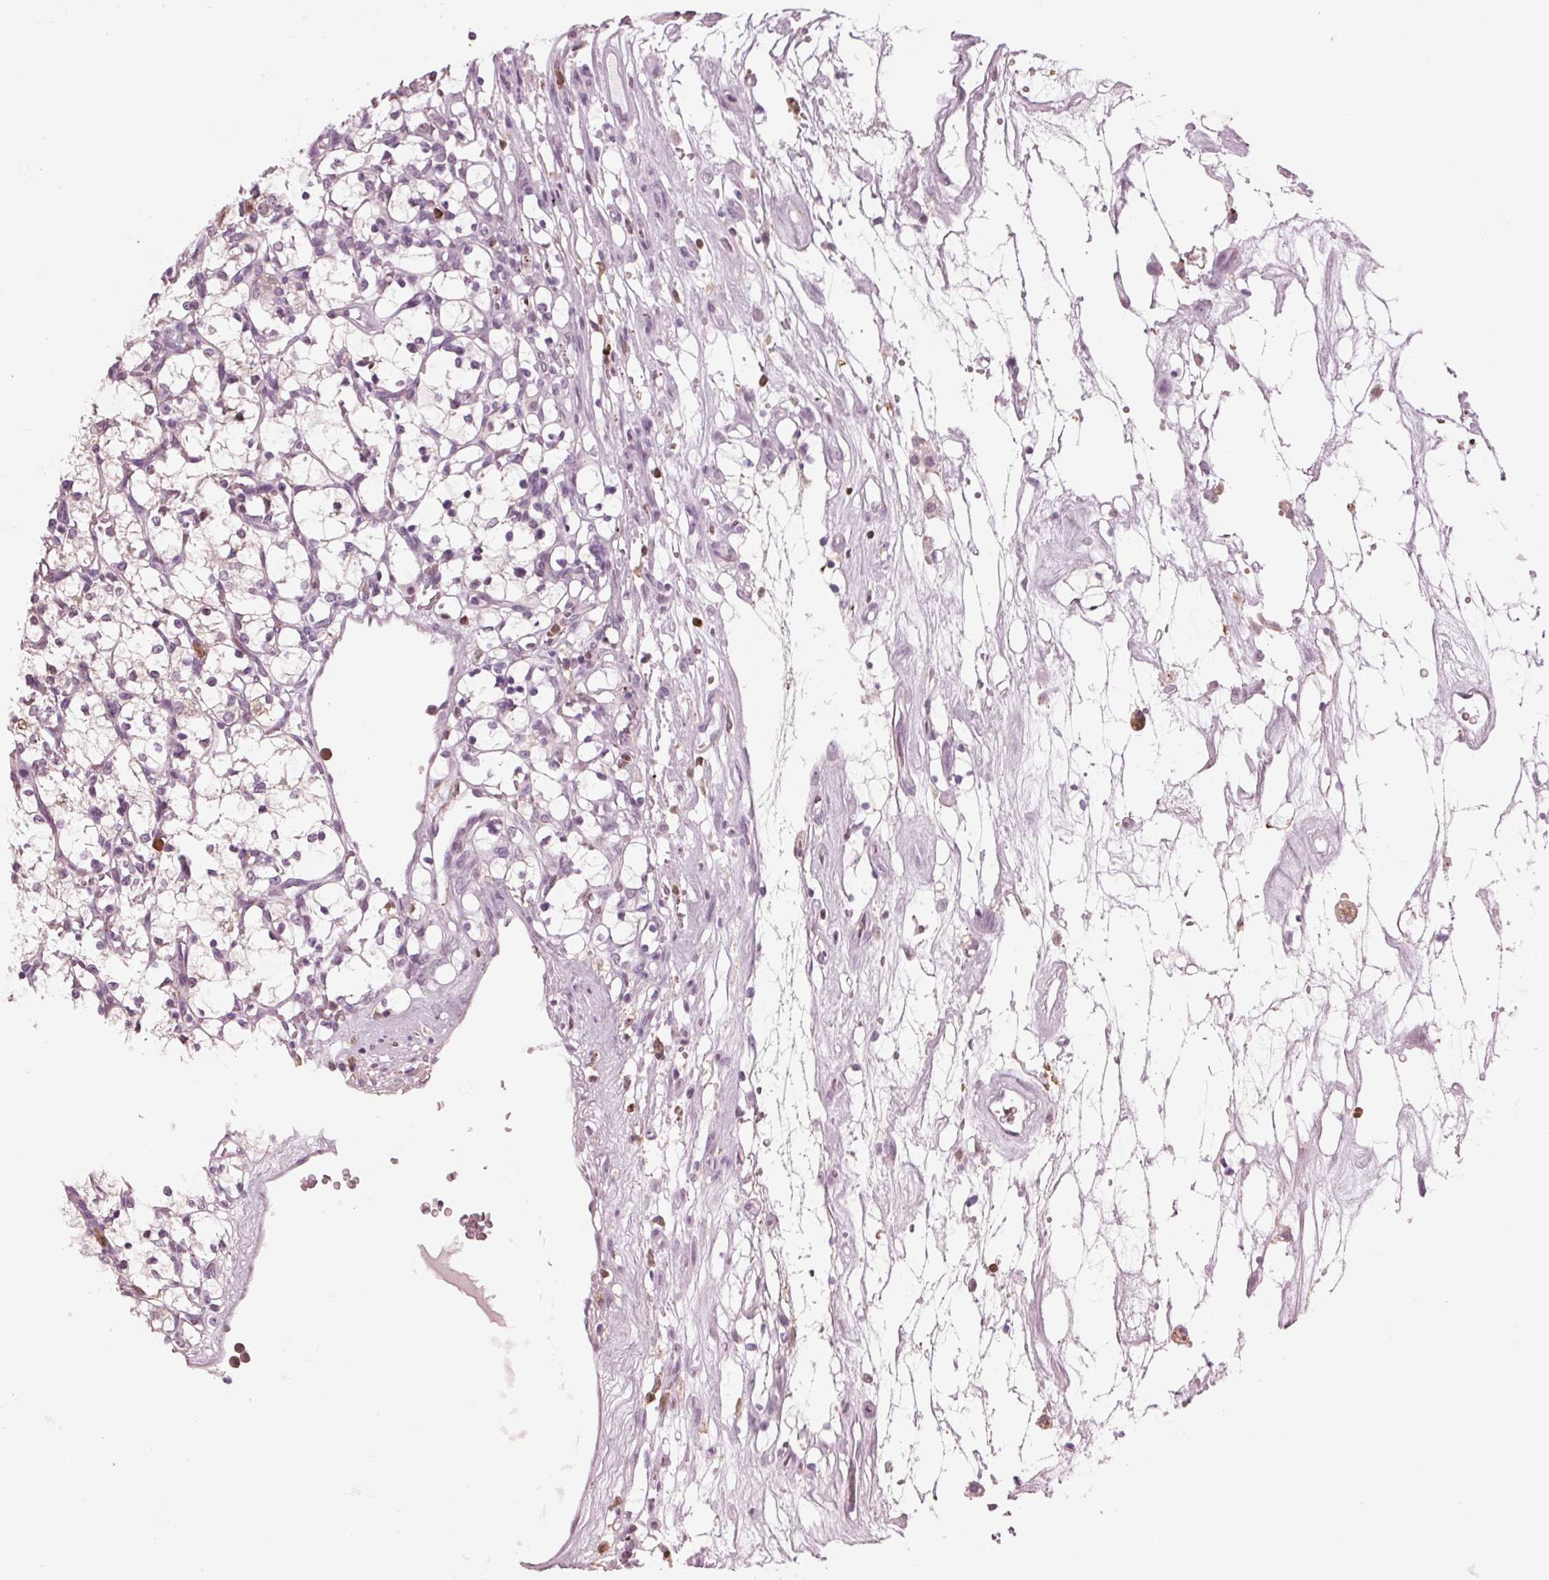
{"staining": {"intensity": "negative", "quantity": "none", "location": "none"}, "tissue": "renal cancer", "cell_type": "Tumor cells", "image_type": "cancer", "snomed": [{"axis": "morphology", "description": "Adenocarcinoma, NOS"}, {"axis": "topography", "description": "Kidney"}], "caption": "A histopathology image of human renal cancer is negative for staining in tumor cells. The staining was performed using DAB (3,3'-diaminobenzidine) to visualize the protein expression in brown, while the nuclei were stained in blue with hematoxylin (Magnification: 20x).", "gene": "BTLA", "patient": {"sex": "female", "age": 69}}